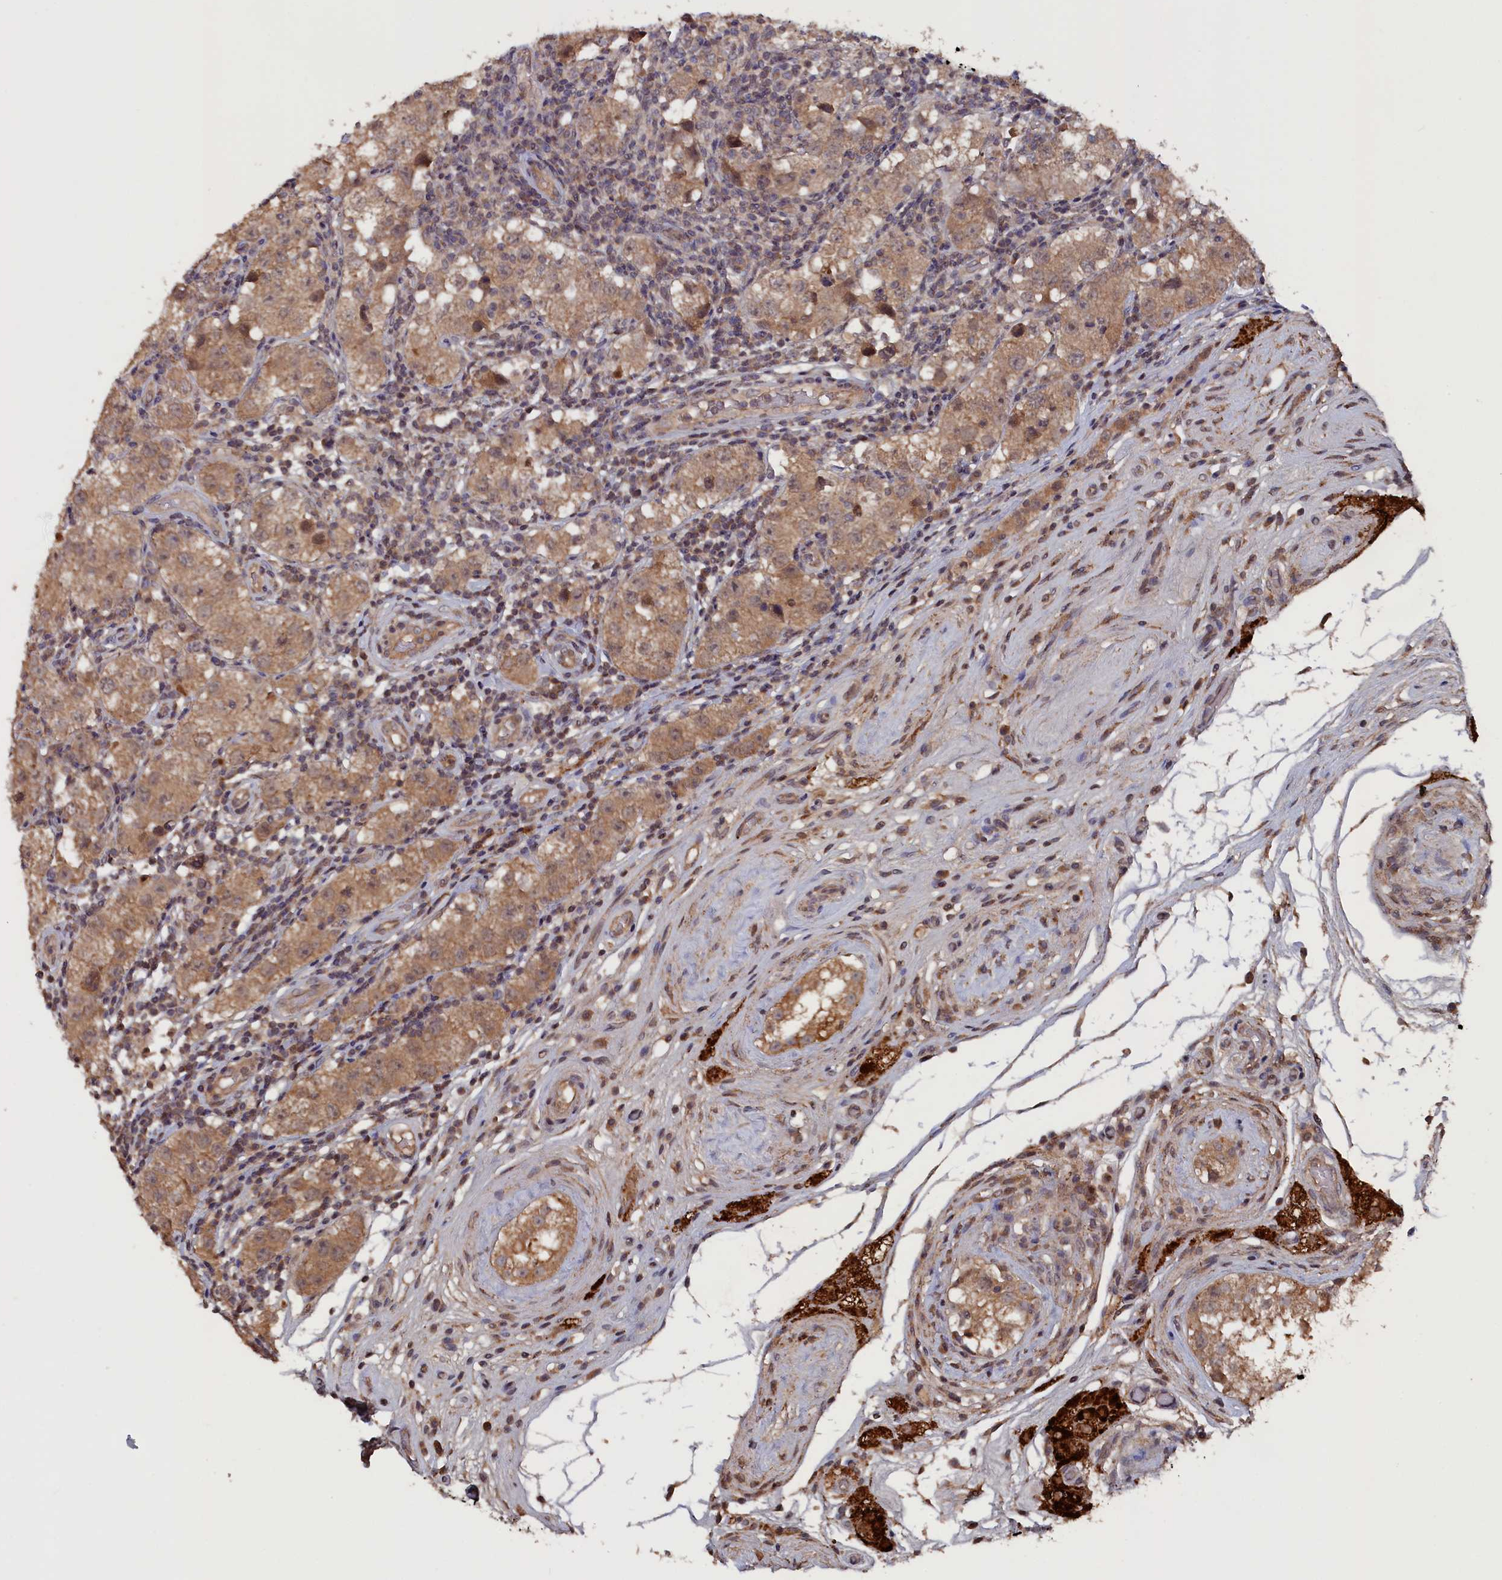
{"staining": {"intensity": "moderate", "quantity": ">75%", "location": "cytoplasmic/membranous"}, "tissue": "testis cancer", "cell_type": "Tumor cells", "image_type": "cancer", "snomed": [{"axis": "morphology", "description": "Seminoma, NOS"}, {"axis": "topography", "description": "Testis"}], "caption": "This photomicrograph exhibits testis cancer stained with immunohistochemistry (IHC) to label a protein in brown. The cytoplasmic/membranous of tumor cells show moderate positivity for the protein. Nuclei are counter-stained blue.", "gene": "TMC5", "patient": {"sex": "male", "age": 34}}